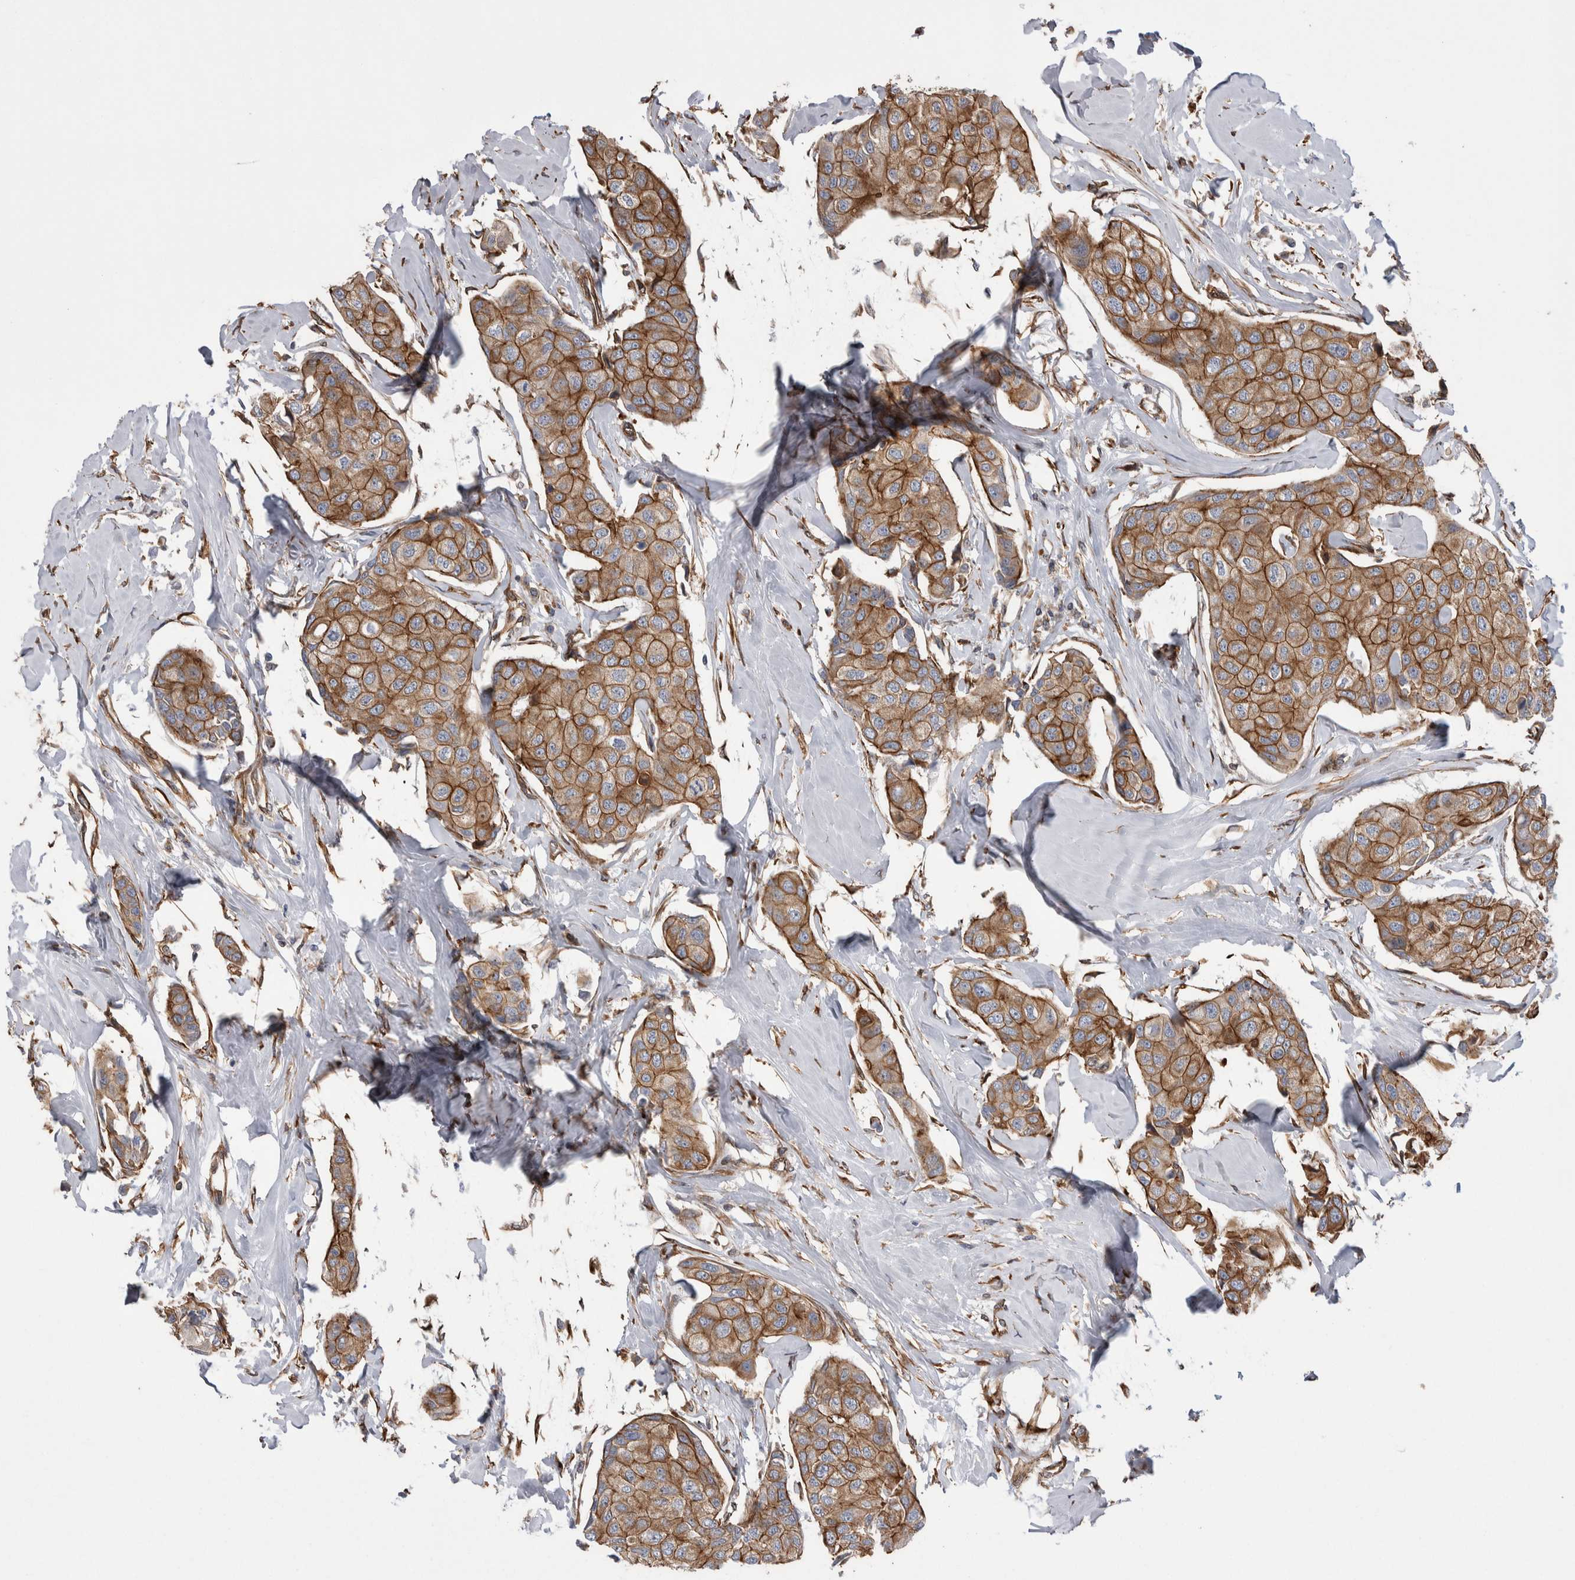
{"staining": {"intensity": "moderate", "quantity": ">75%", "location": "cytoplasmic/membranous"}, "tissue": "breast cancer", "cell_type": "Tumor cells", "image_type": "cancer", "snomed": [{"axis": "morphology", "description": "Duct carcinoma"}, {"axis": "topography", "description": "Breast"}], "caption": "Immunohistochemical staining of human breast cancer (invasive ductal carcinoma) demonstrates moderate cytoplasmic/membranous protein positivity in approximately >75% of tumor cells. The staining was performed using DAB, with brown indicating positive protein expression. Nuclei are stained blue with hematoxylin.", "gene": "KIF12", "patient": {"sex": "female", "age": 80}}